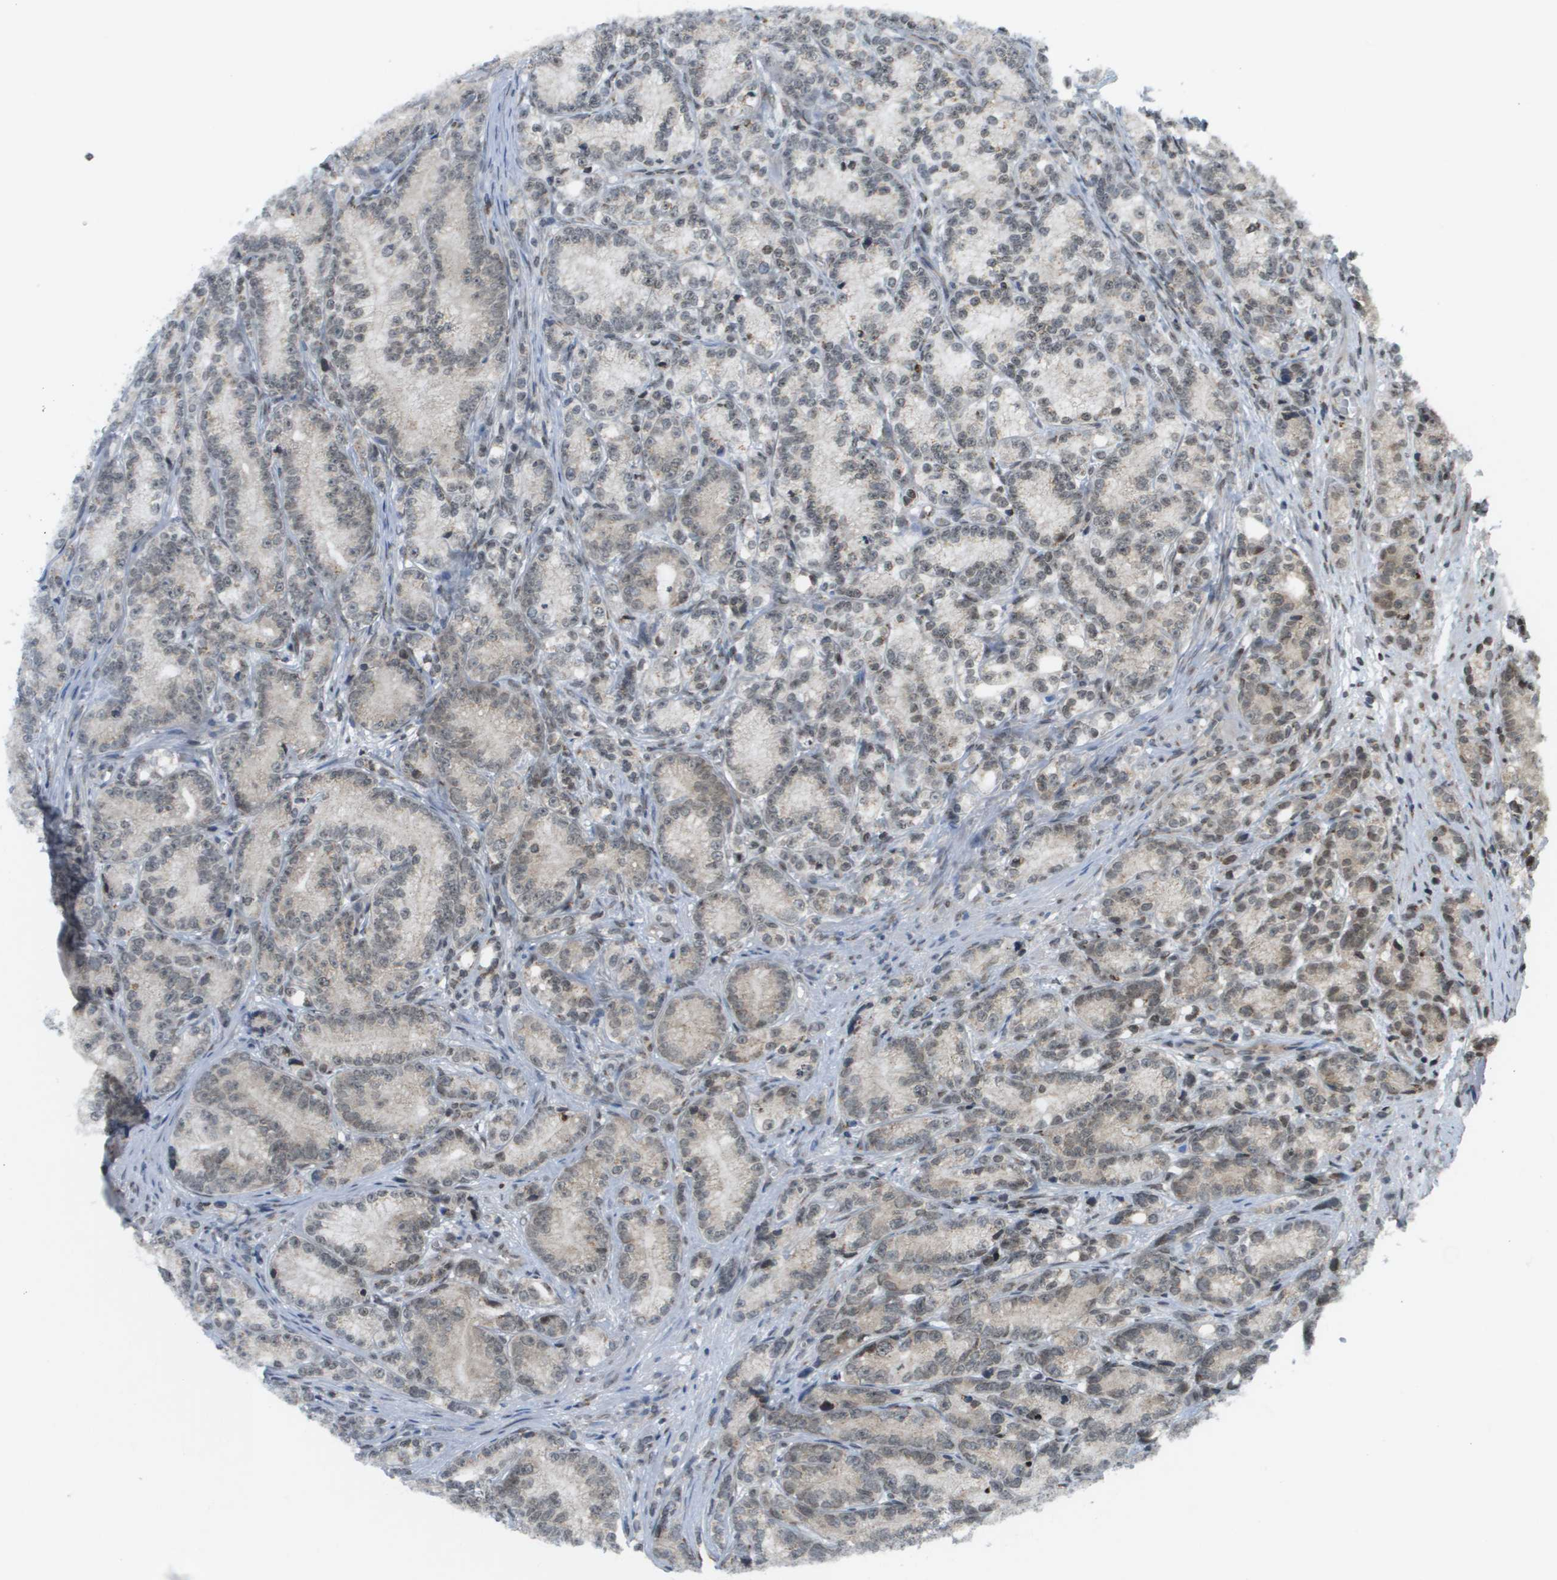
{"staining": {"intensity": "weak", "quantity": "25%-75%", "location": "cytoplasmic/membranous,nuclear"}, "tissue": "prostate cancer", "cell_type": "Tumor cells", "image_type": "cancer", "snomed": [{"axis": "morphology", "description": "Adenocarcinoma, Low grade"}, {"axis": "topography", "description": "Prostate"}], "caption": "This image shows adenocarcinoma (low-grade) (prostate) stained with immunohistochemistry to label a protein in brown. The cytoplasmic/membranous and nuclear of tumor cells show weak positivity for the protein. Nuclei are counter-stained blue.", "gene": "EVC", "patient": {"sex": "male", "age": 89}}